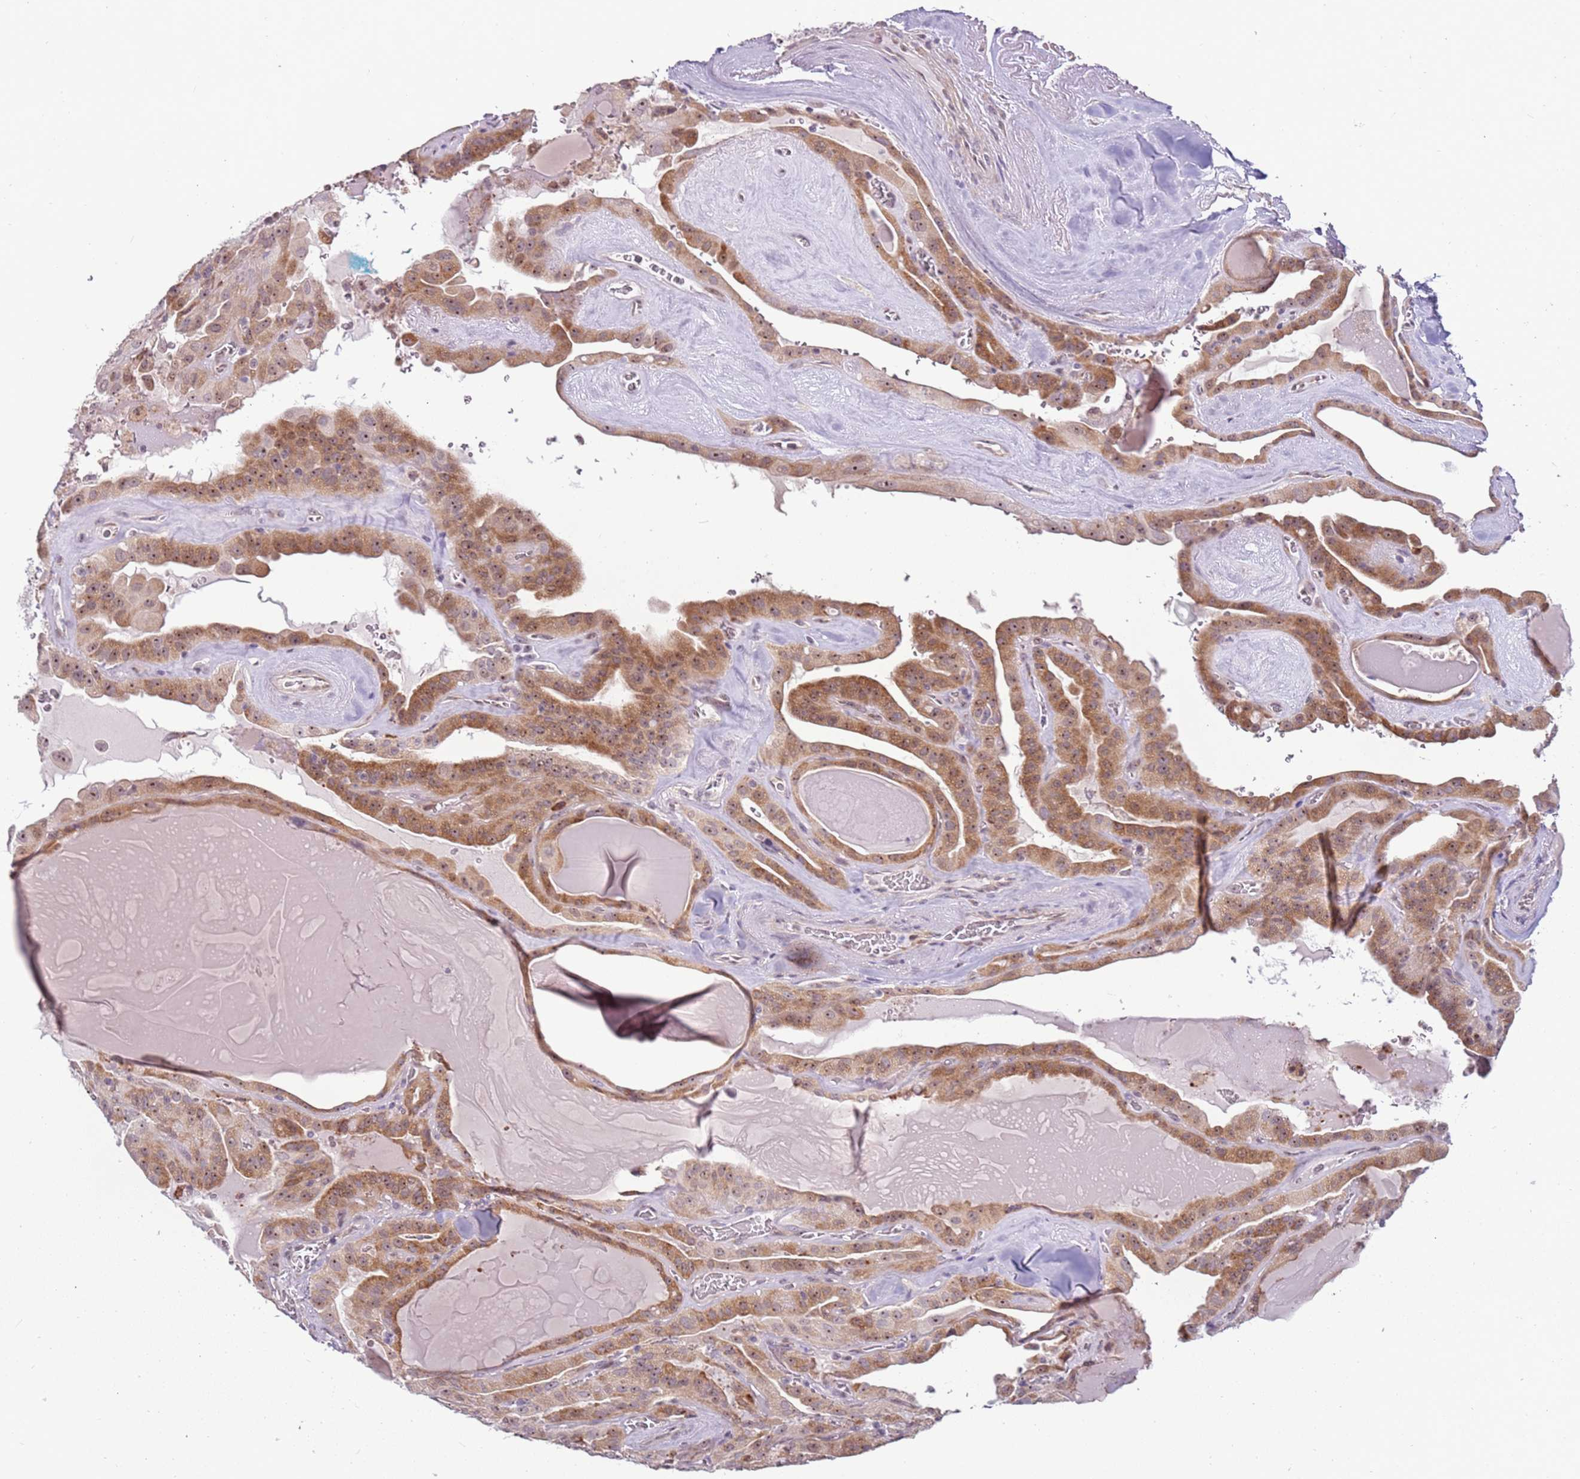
{"staining": {"intensity": "moderate", "quantity": ">75%", "location": "cytoplasmic/membranous,nuclear"}, "tissue": "thyroid cancer", "cell_type": "Tumor cells", "image_type": "cancer", "snomed": [{"axis": "morphology", "description": "Papillary adenocarcinoma, NOS"}, {"axis": "topography", "description": "Thyroid gland"}], "caption": "Human thyroid cancer (papillary adenocarcinoma) stained with a protein marker displays moderate staining in tumor cells.", "gene": "UCMA", "patient": {"sex": "male", "age": 52}}